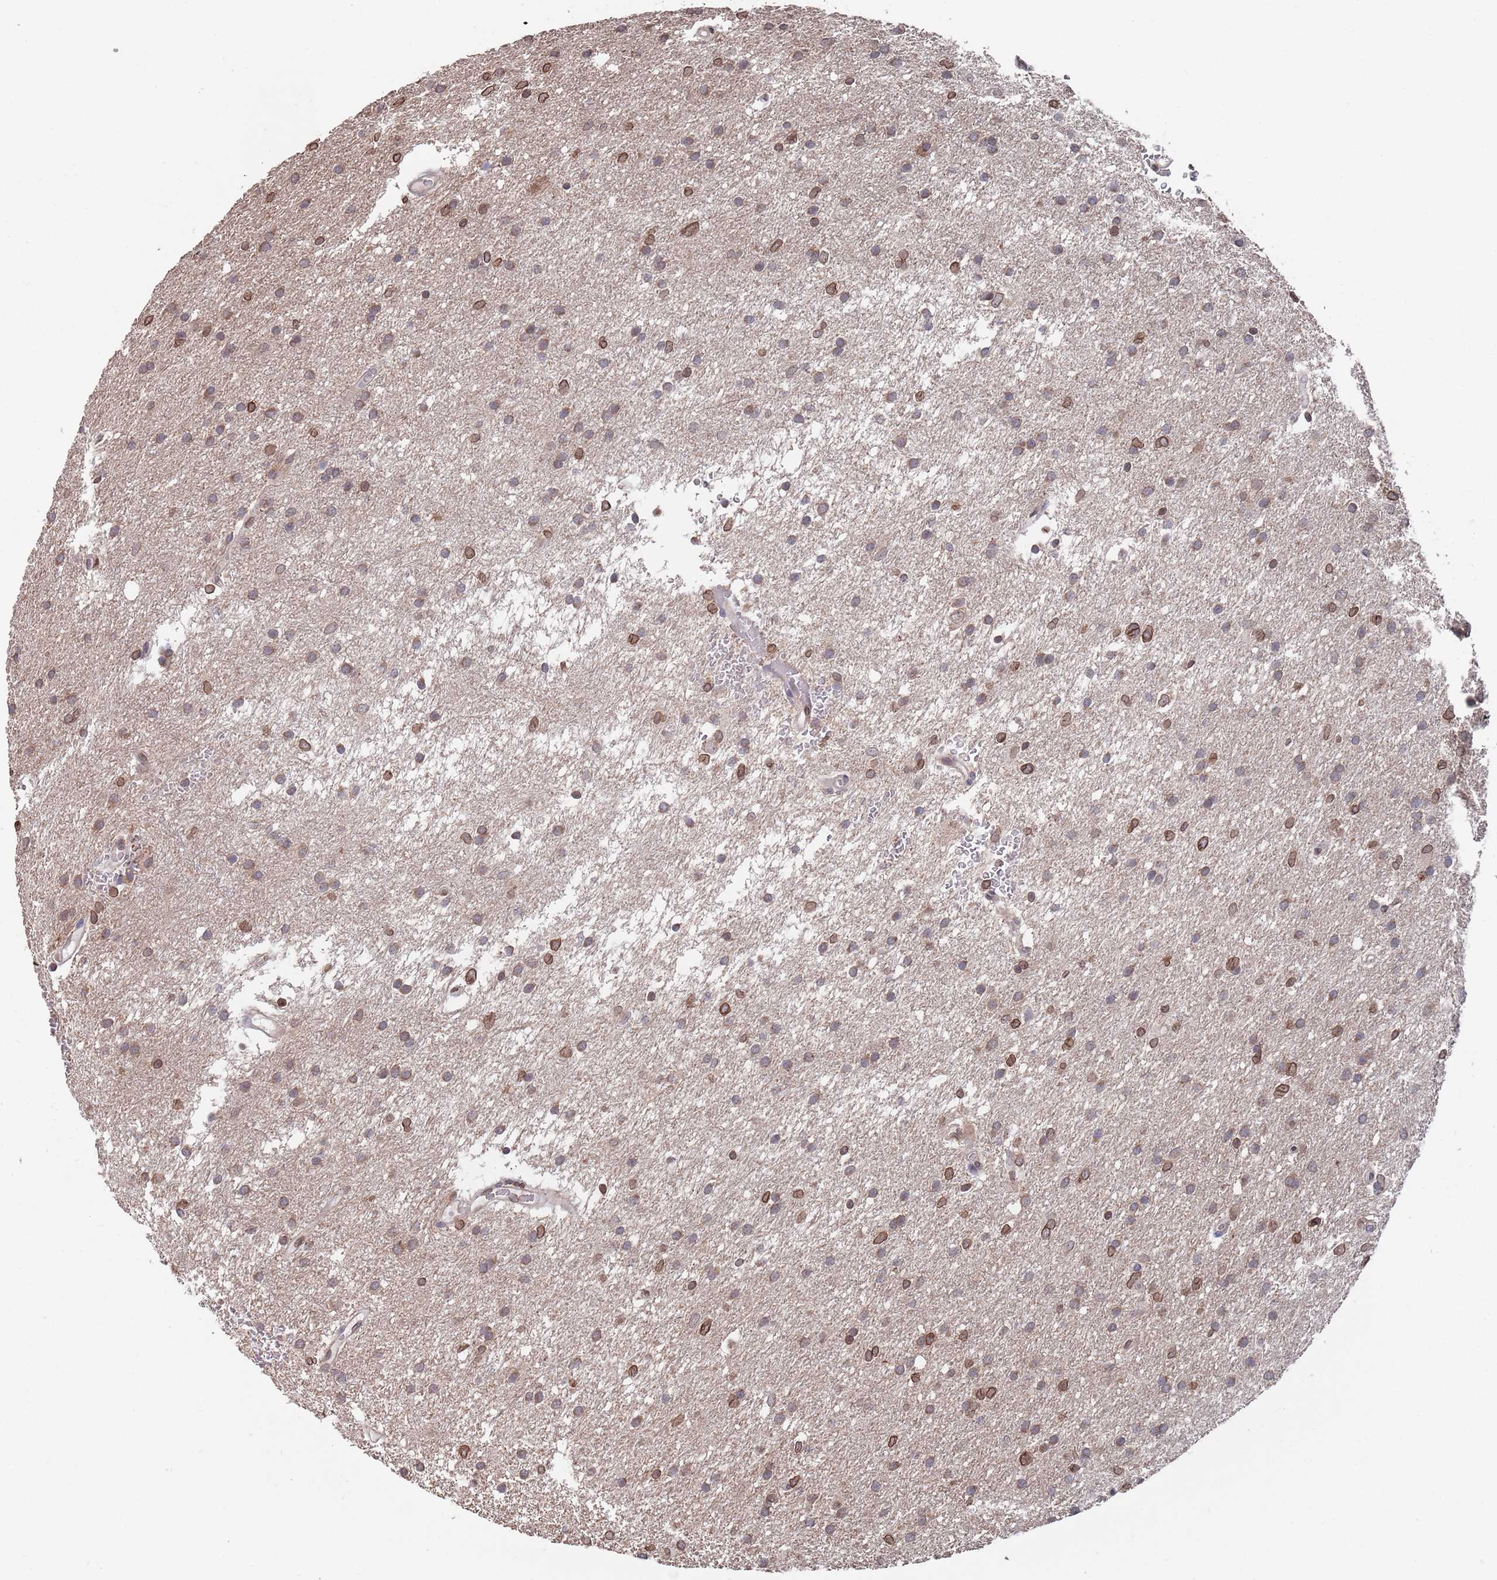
{"staining": {"intensity": "moderate", "quantity": "25%-75%", "location": "cytoplasmic/membranous,nuclear"}, "tissue": "glioma", "cell_type": "Tumor cells", "image_type": "cancer", "snomed": [{"axis": "morphology", "description": "Glioma, malignant, High grade"}, {"axis": "topography", "description": "Cerebral cortex"}], "caption": "Immunohistochemical staining of human malignant glioma (high-grade) shows medium levels of moderate cytoplasmic/membranous and nuclear expression in about 25%-75% of tumor cells.", "gene": "SDHAF3", "patient": {"sex": "female", "age": 36}}